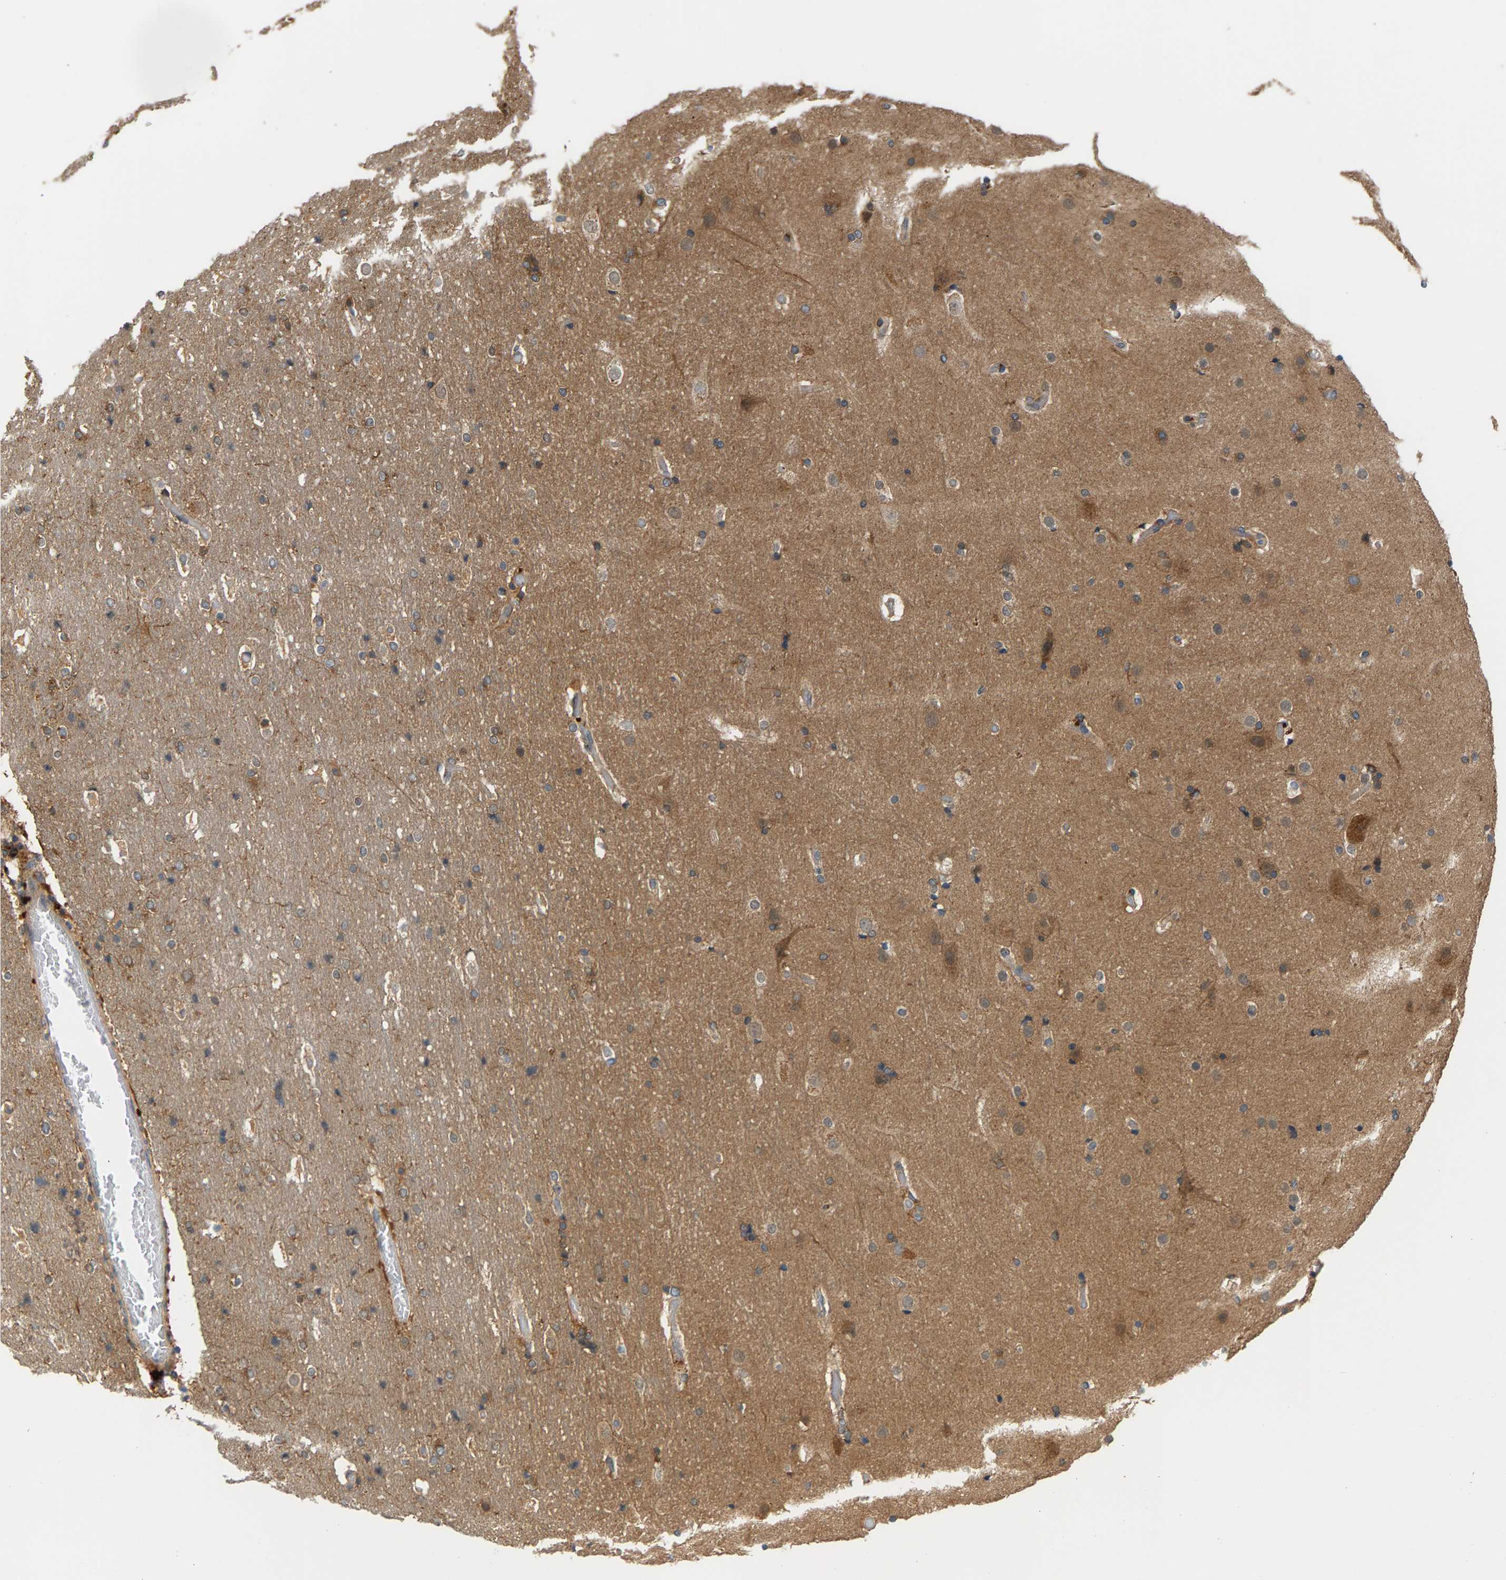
{"staining": {"intensity": "negative", "quantity": "none", "location": "none"}, "tissue": "cerebral cortex", "cell_type": "Endothelial cells", "image_type": "normal", "snomed": [{"axis": "morphology", "description": "Normal tissue, NOS"}, {"axis": "topography", "description": "Cerebral cortex"}], "caption": "Unremarkable cerebral cortex was stained to show a protein in brown. There is no significant positivity in endothelial cells. (DAB (3,3'-diaminobenzidine) immunohistochemistry (IHC), high magnification).", "gene": "MAP2K5", "patient": {"sex": "male", "age": 57}}